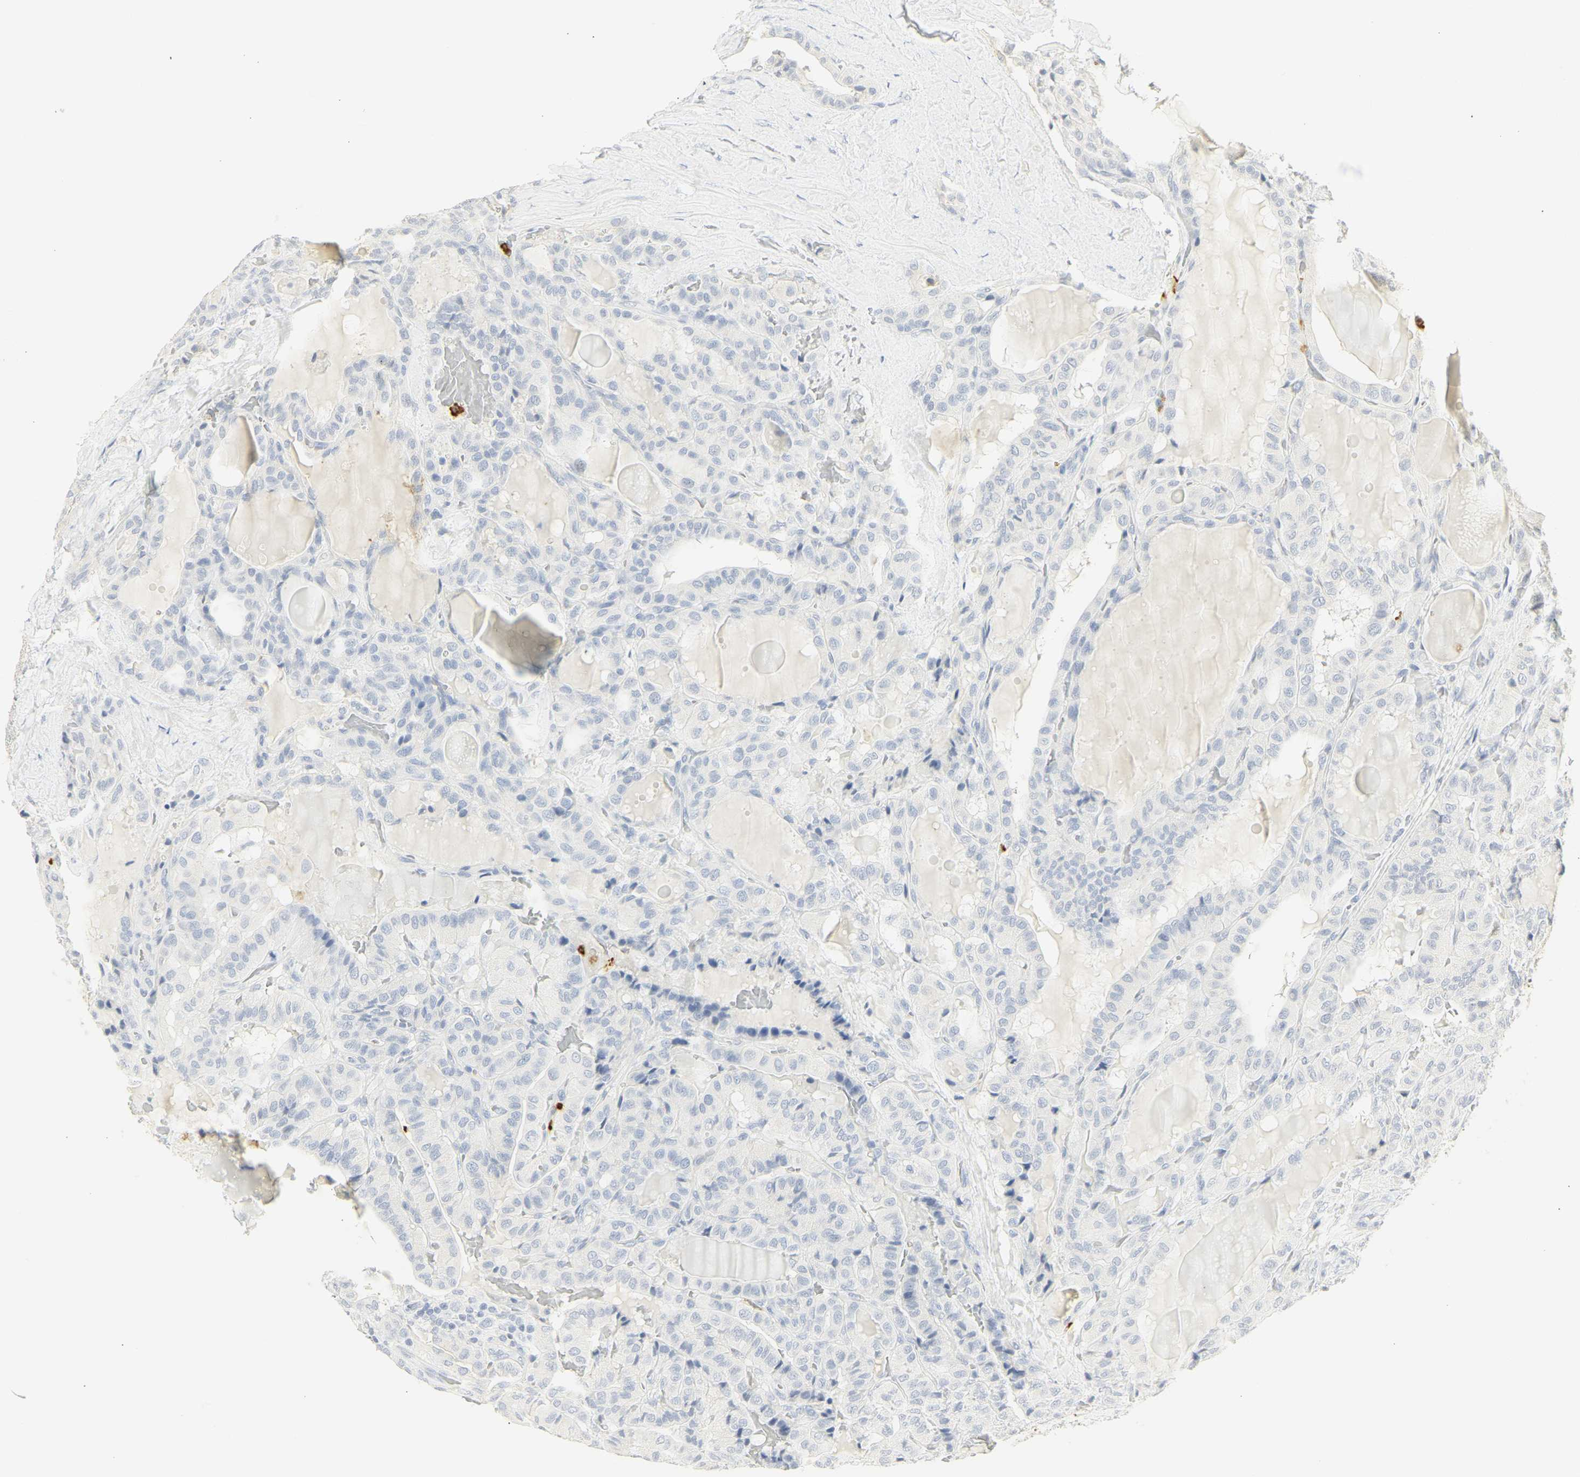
{"staining": {"intensity": "negative", "quantity": "none", "location": "none"}, "tissue": "thyroid cancer", "cell_type": "Tumor cells", "image_type": "cancer", "snomed": [{"axis": "morphology", "description": "Papillary adenocarcinoma, NOS"}, {"axis": "topography", "description": "Thyroid gland"}], "caption": "Image shows no significant protein positivity in tumor cells of papillary adenocarcinoma (thyroid).", "gene": "CEACAM5", "patient": {"sex": "male", "age": 77}}